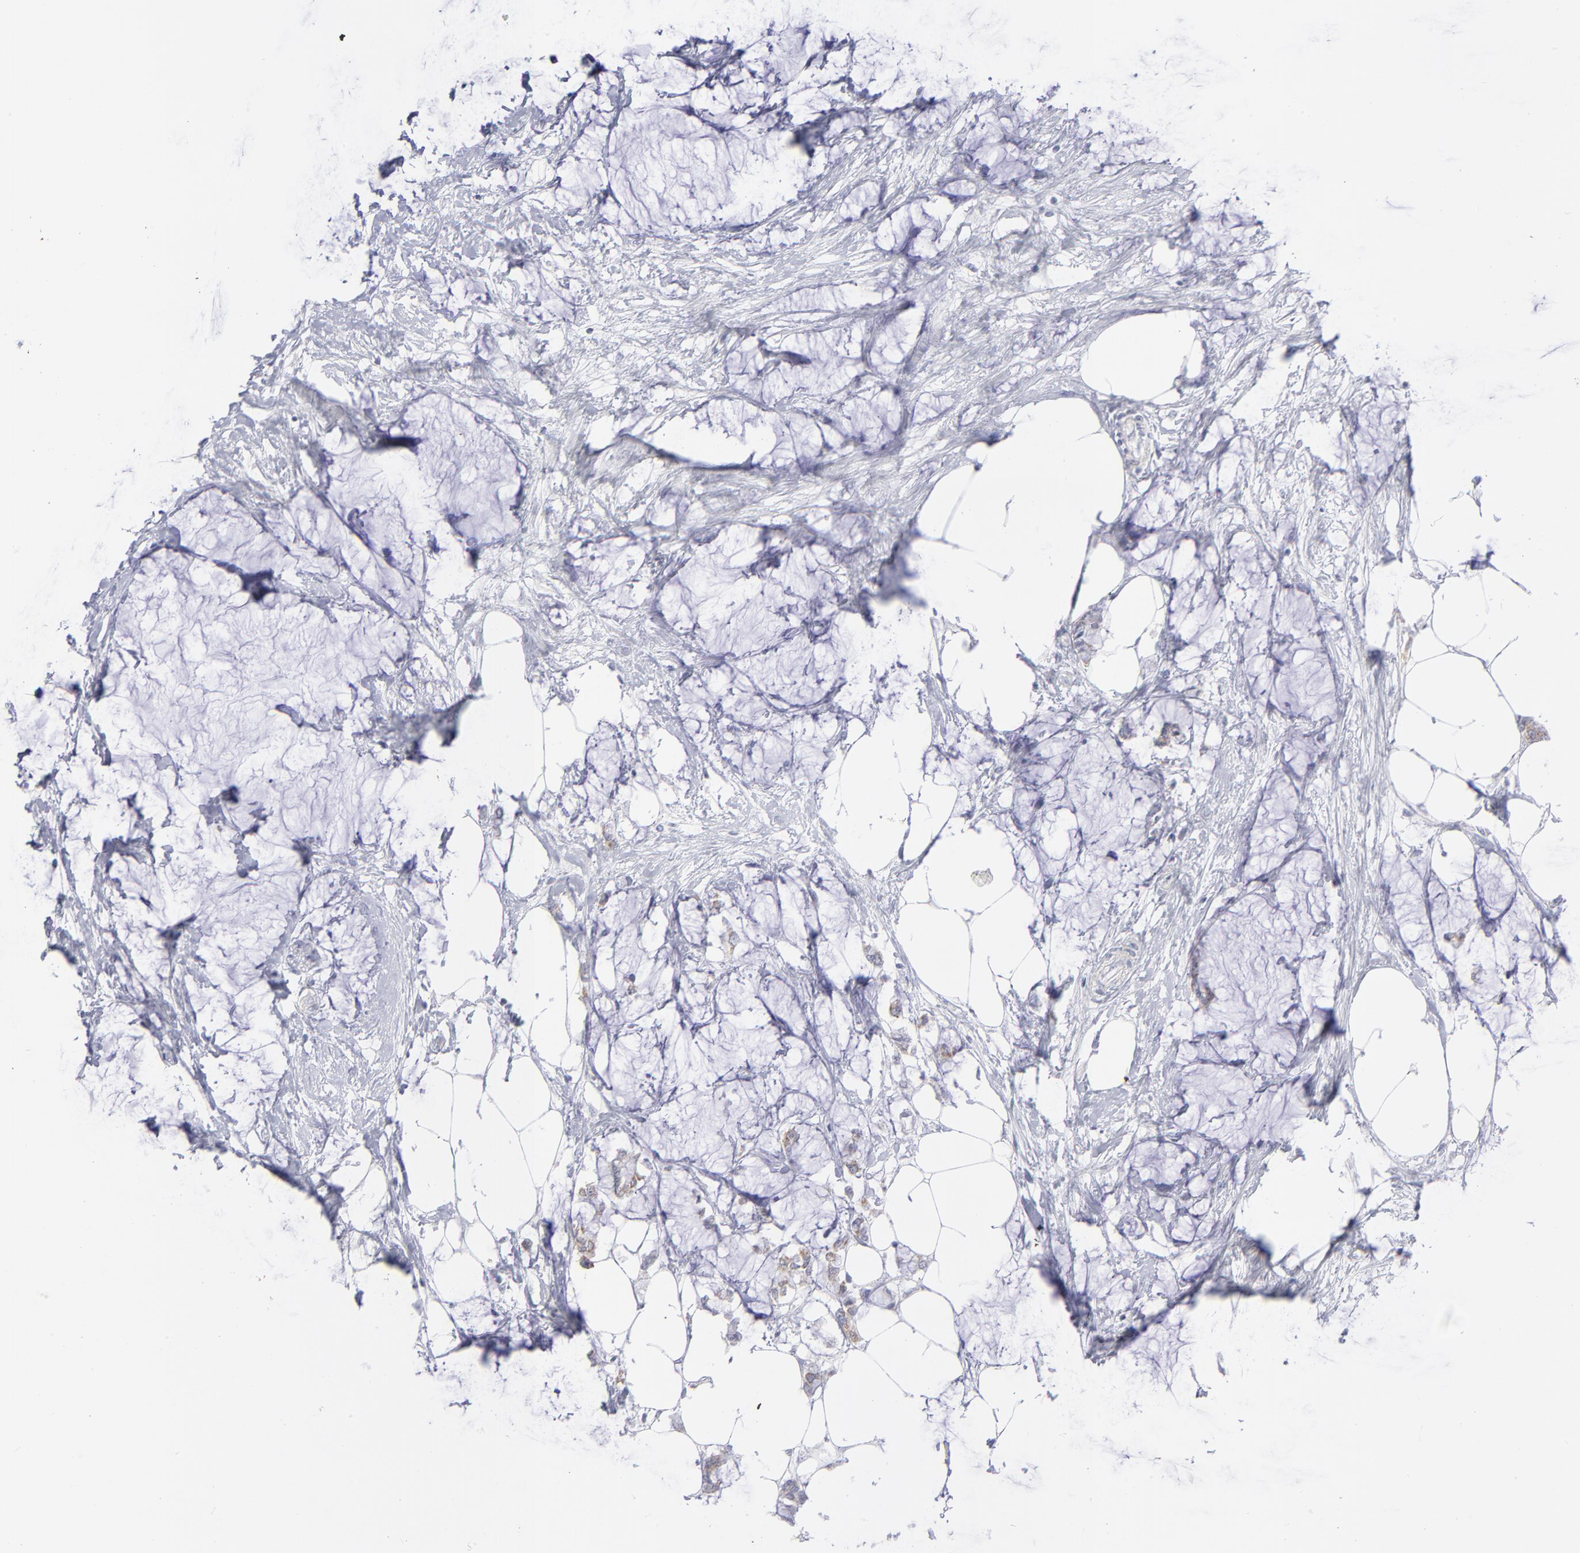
{"staining": {"intensity": "weak", "quantity": "25%-75%", "location": "cytoplasmic/membranous"}, "tissue": "colorectal cancer", "cell_type": "Tumor cells", "image_type": "cancer", "snomed": [{"axis": "morphology", "description": "Normal tissue, NOS"}, {"axis": "morphology", "description": "Adenocarcinoma, NOS"}, {"axis": "topography", "description": "Colon"}, {"axis": "topography", "description": "Peripheral nerve tissue"}], "caption": "Weak cytoplasmic/membranous expression is present in approximately 25%-75% of tumor cells in adenocarcinoma (colorectal).", "gene": "MTHFD2", "patient": {"sex": "male", "age": 14}}